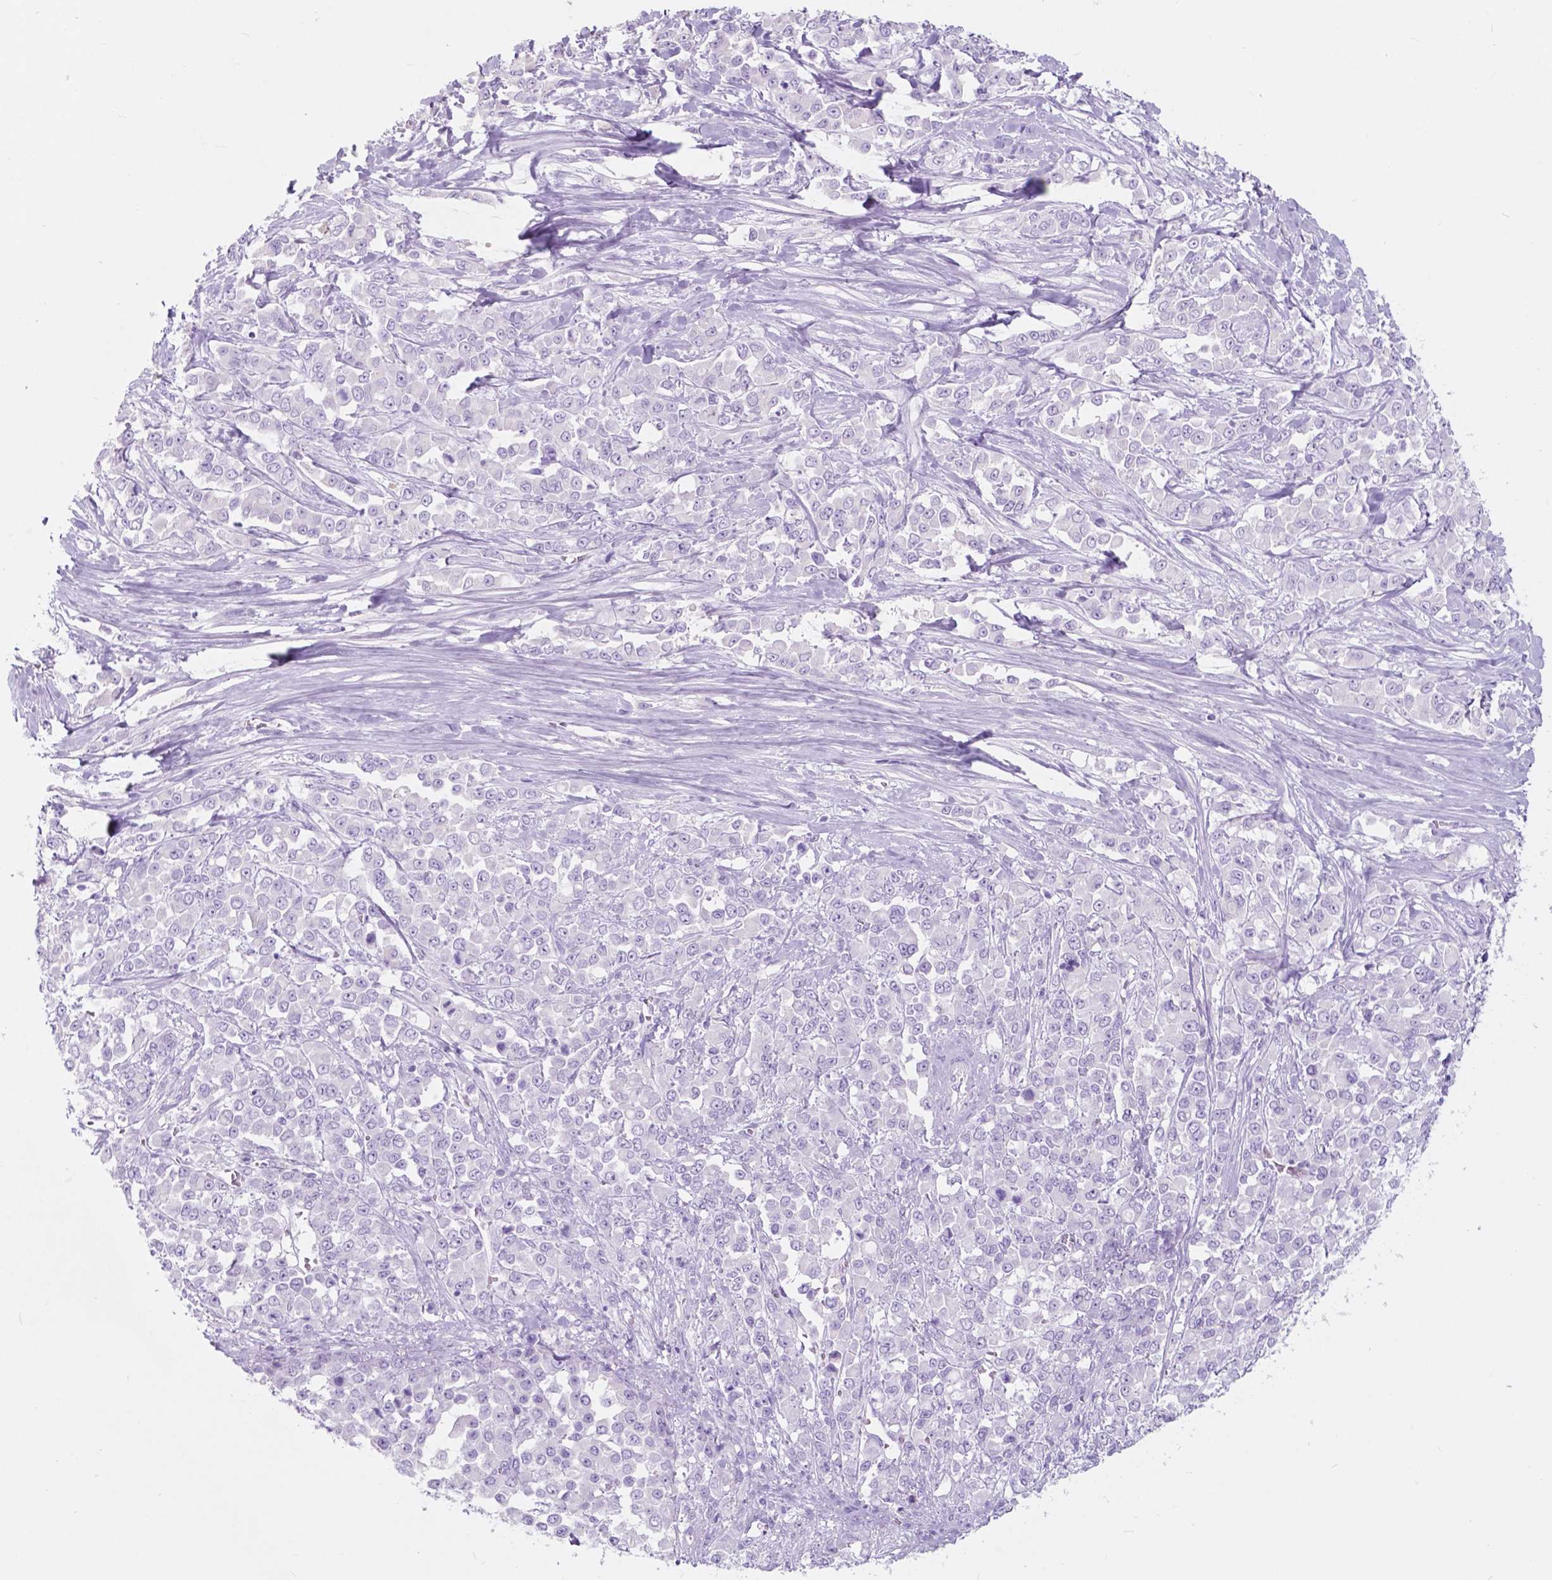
{"staining": {"intensity": "negative", "quantity": "none", "location": "none"}, "tissue": "stomach cancer", "cell_type": "Tumor cells", "image_type": "cancer", "snomed": [{"axis": "morphology", "description": "Adenocarcinoma, NOS"}, {"axis": "topography", "description": "Stomach"}], "caption": "DAB (3,3'-diaminobenzidine) immunohistochemical staining of stomach adenocarcinoma reveals no significant staining in tumor cells.", "gene": "CUZD1", "patient": {"sex": "female", "age": 76}}